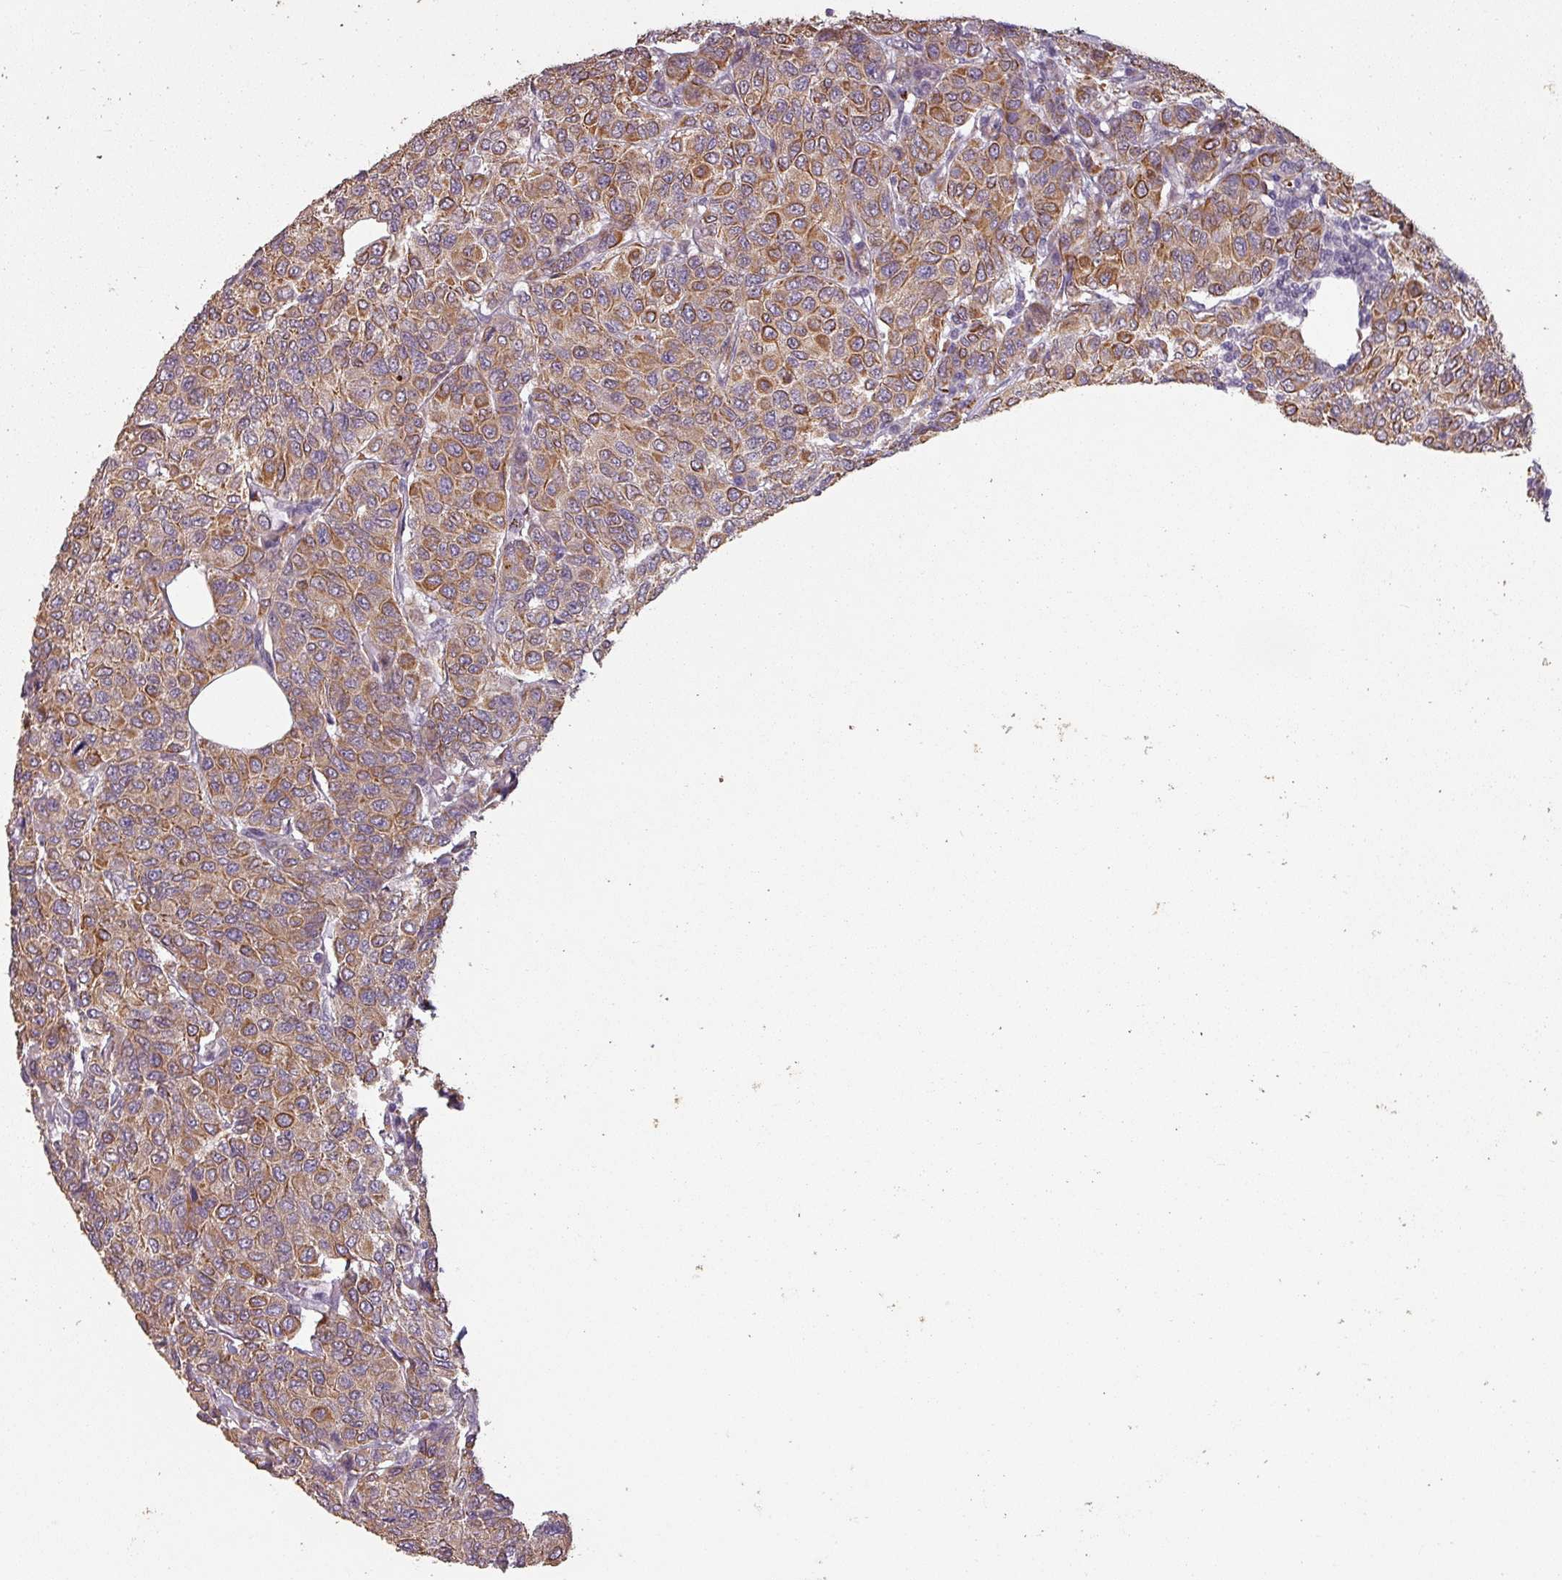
{"staining": {"intensity": "moderate", "quantity": ">75%", "location": "cytoplasmic/membranous"}, "tissue": "breast cancer", "cell_type": "Tumor cells", "image_type": "cancer", "snomed": [{"axis": "morphology", "description": "Duct carcinoma"}, {"axis": "topography", "description": "Breast"}], "caption": "Tumor cells demonstrate moderate cytoplasmic/membranous positivity in about >75% of cells in infiltrating ductal carcinoma (breast).", "gene": "LYPLA1", "patient": {"sex": "female", "age": 55}}